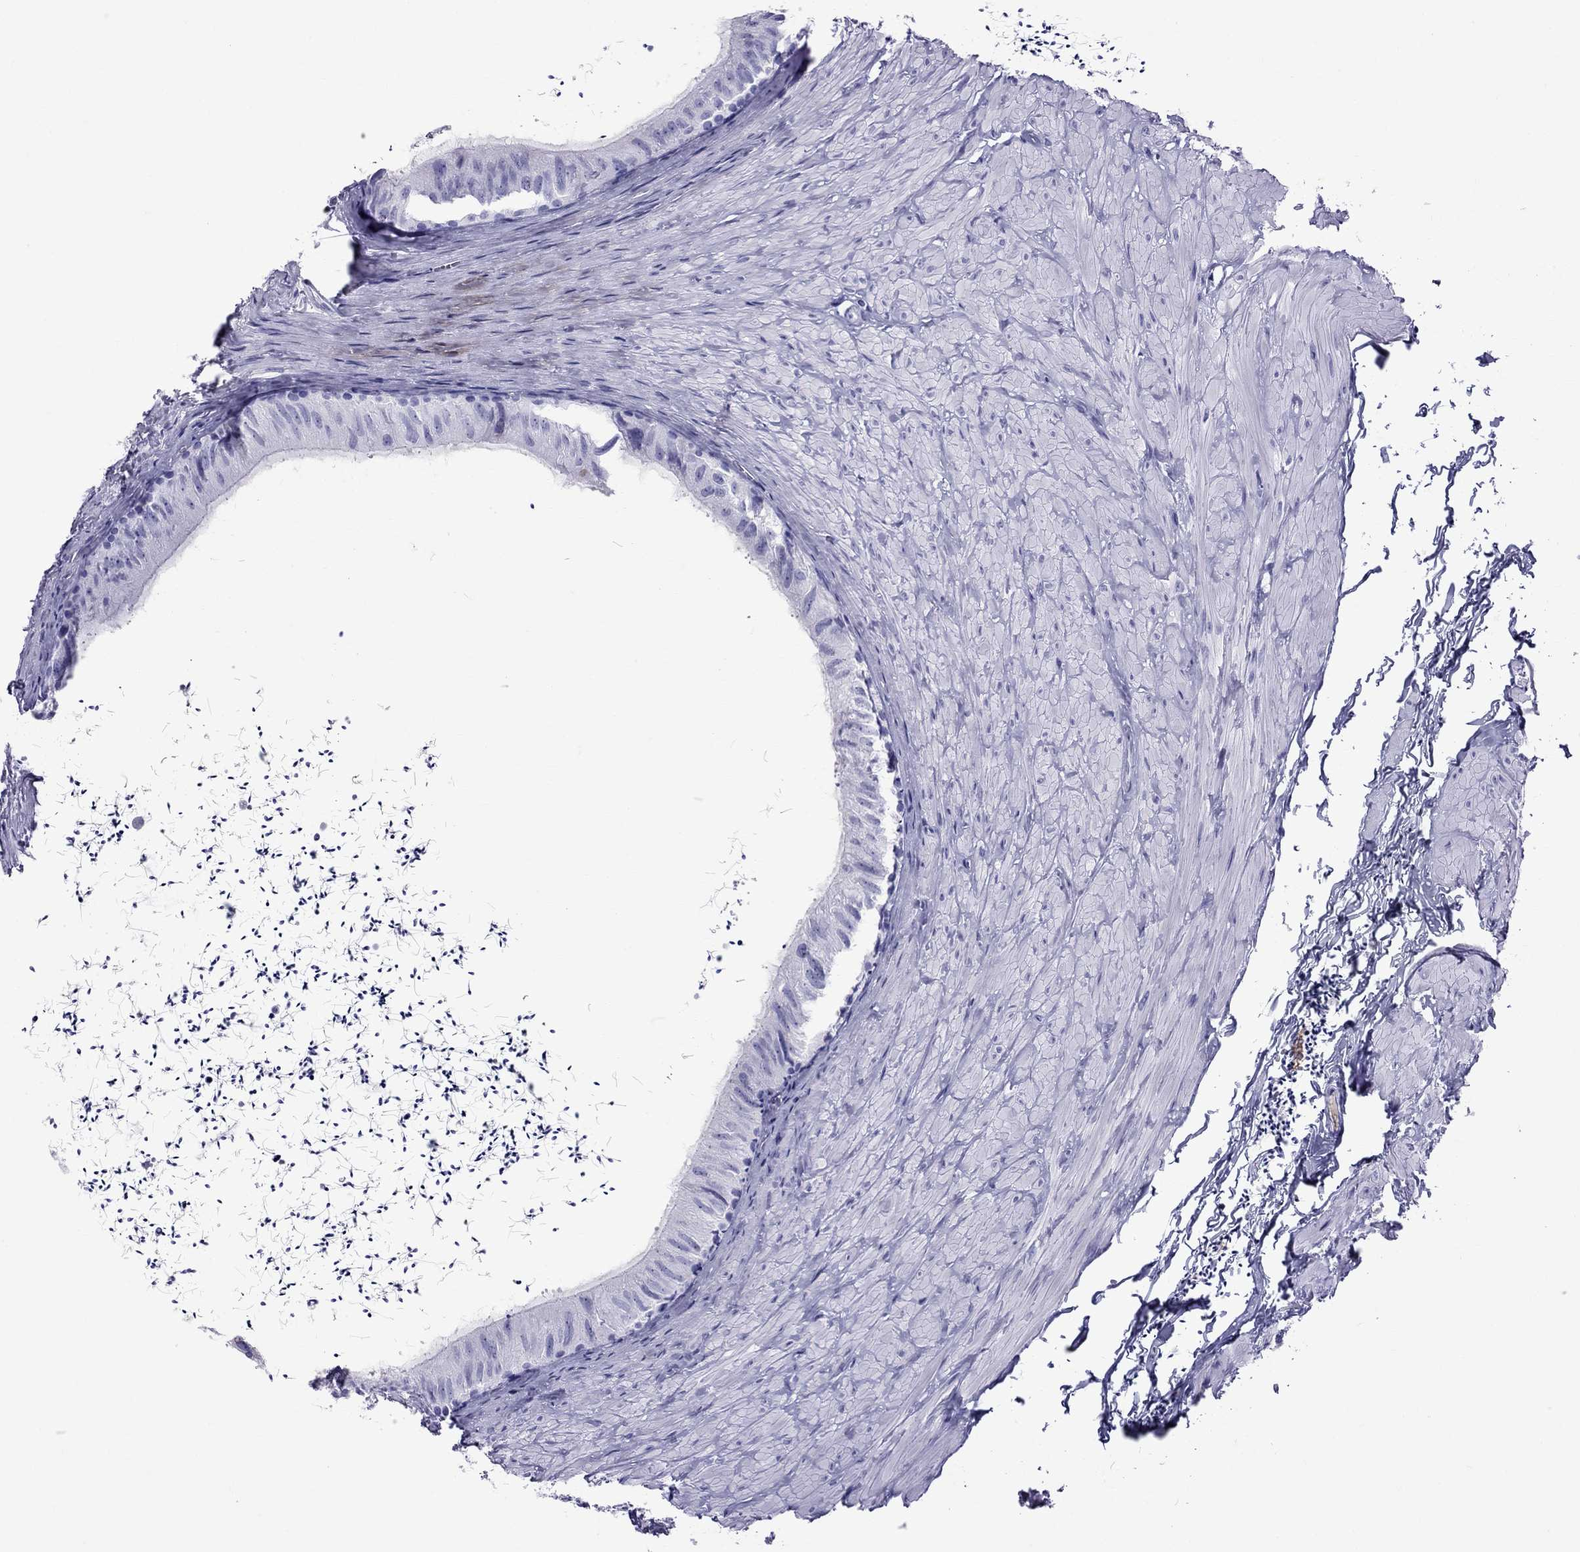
{"staining": {"intensity": "negative", "quantity": "none", "location": "none"}, "tissue": "epididymis", "cell_type": "Glandular cells", "image_type": "normal", "snomed": [{"axis": "morphology", "description": "Normal tissue, NOS"}, {"axis": "topography", "description": "Epididymis"}], "caption": "The photomicrograph demonstrates no staining of glandular cells in benign epididymis.", "gene": "SCART1", "patient": {"sex": "male", "age": 32}}